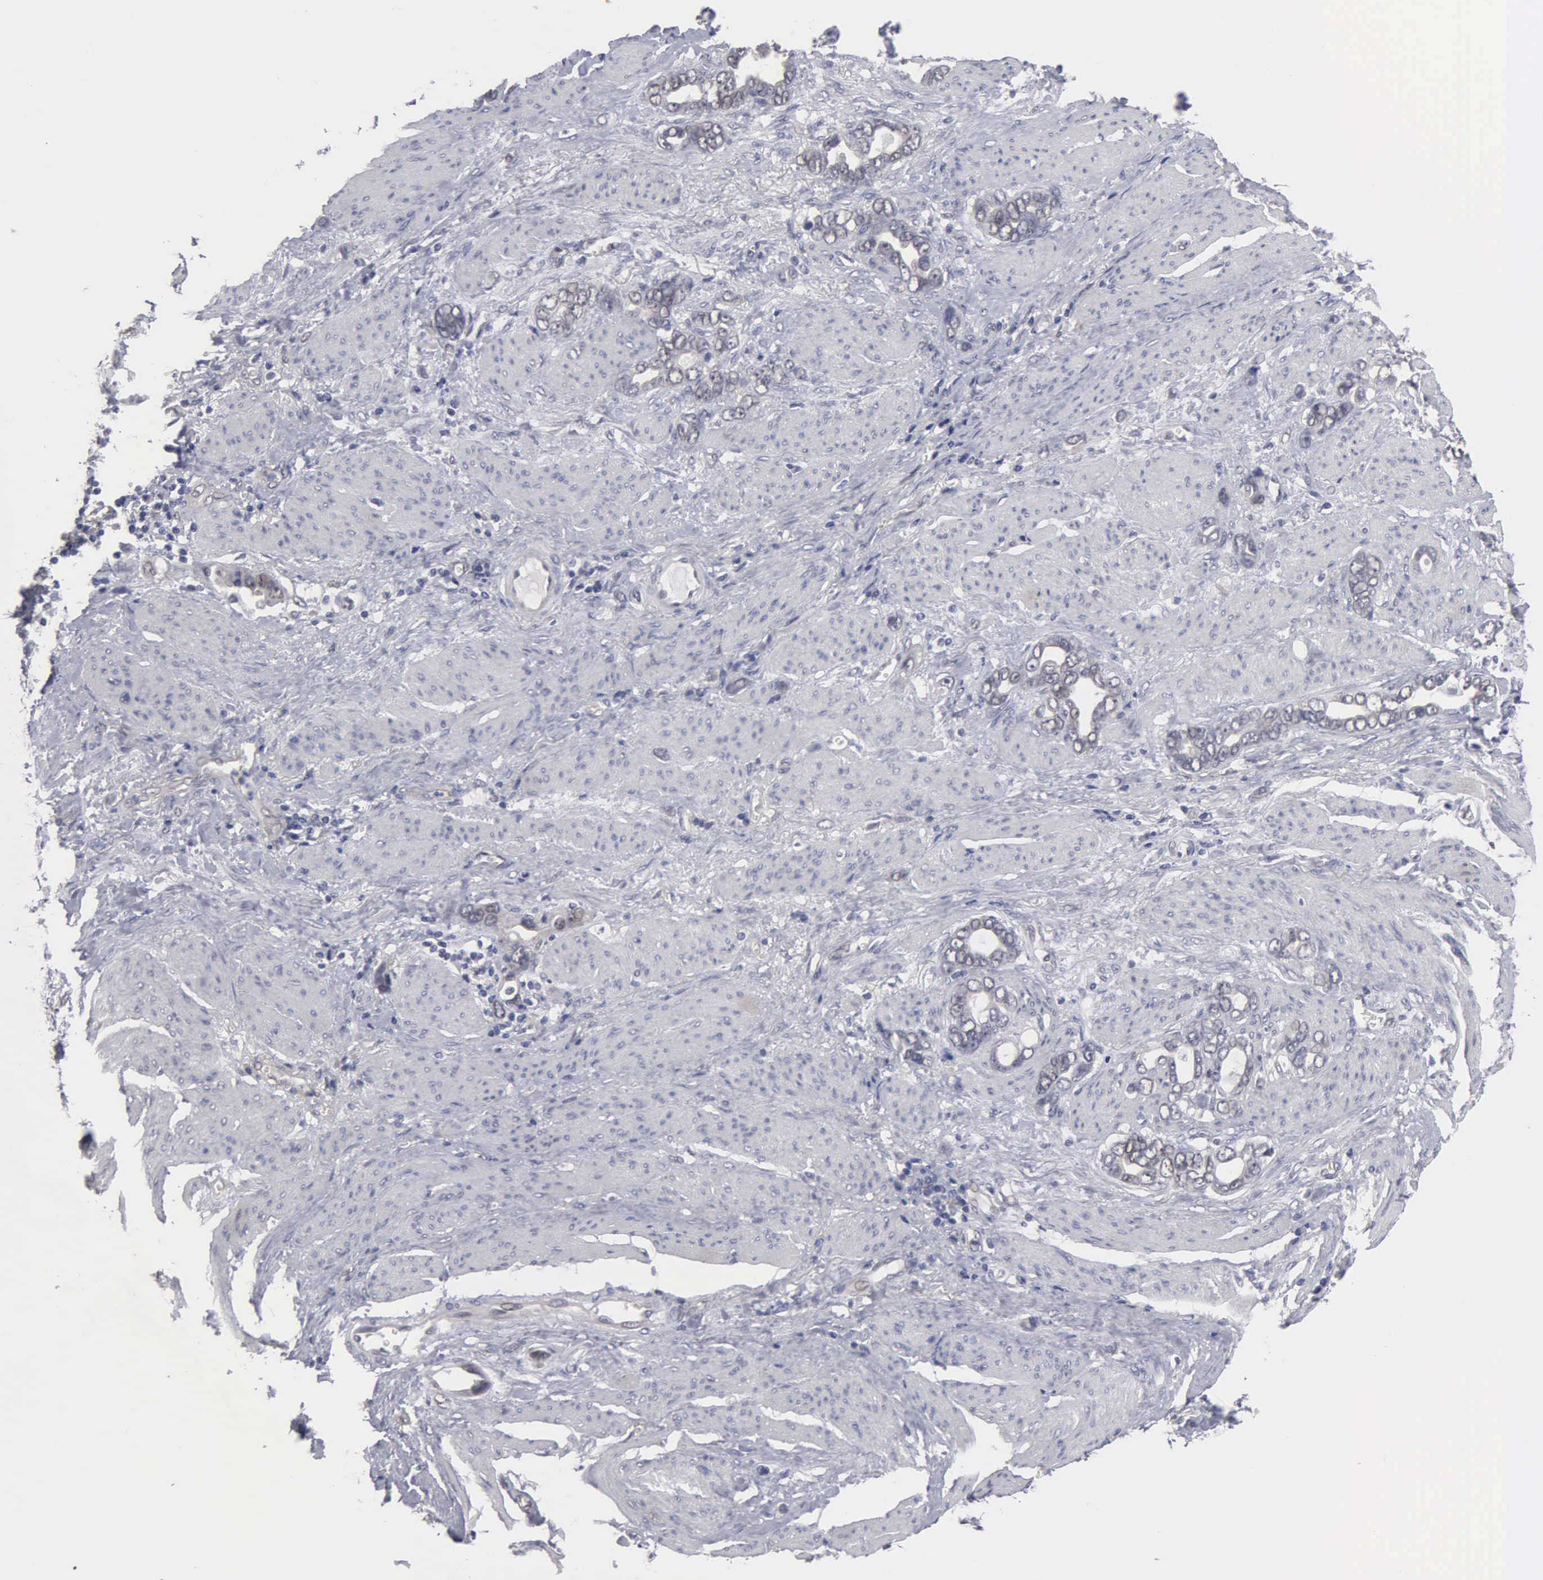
{"staining": {"intensity": "weak", "quantity": "25%-75%", "location": "nuclear"}, "tissue": "stomach cancer", "cell_type": "Tumor cells", "image_type": "cancer", "snomed": [{"axis": "morphology", "description": "Adenocarcinoma, NOS"}, {"axis": "topography", "description": "Stomach"}], "caption": "Human stomach adenocarcinoma stained with a brown dye reveals weak nuclear positive expression in approximately 25%-75% of tumor cells.", "gene": "ZBTB33", "patient": {"sex": "male", "age": 78}}